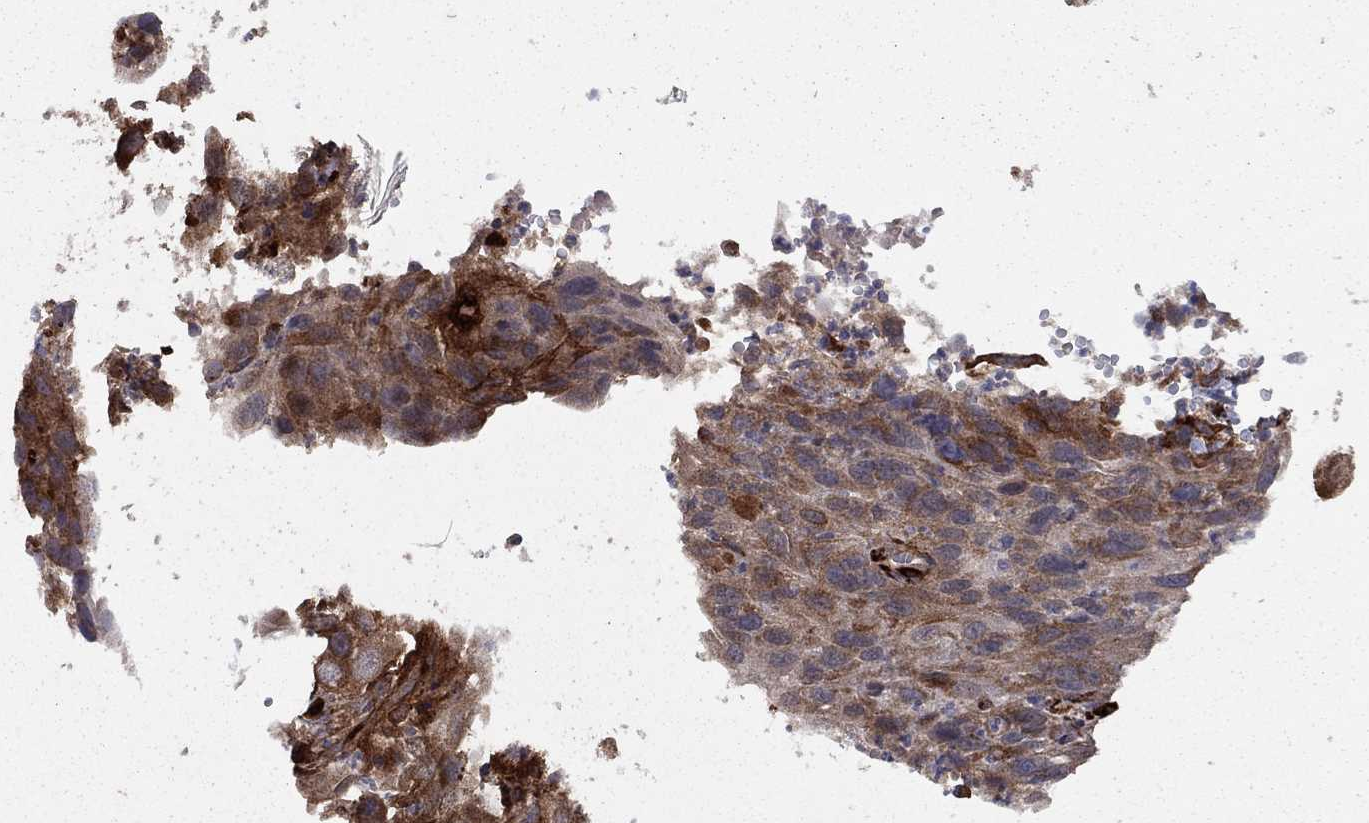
{"staining": {"intensity": "weak", "quantity": "25%-75%", "location": "cytoplasmic/membranous"}, "tissue": "cervical cancer", "cell_type": "Tumor cells", "image_type": "cancer", "snomed": [{"axis": "morphology", "description": "Squamous cell carcinoma, NOS"}, {"axis": "topography", "description": "Cervix"}], "caption": "Immunohistochemical staining of human cervical cancer shows low levels of weak cytoplasmic/membranous staining in about 25%-75% of tumor cells.", "gene": "COL18A1", "patient": {"sex": "female", "age": 32}}